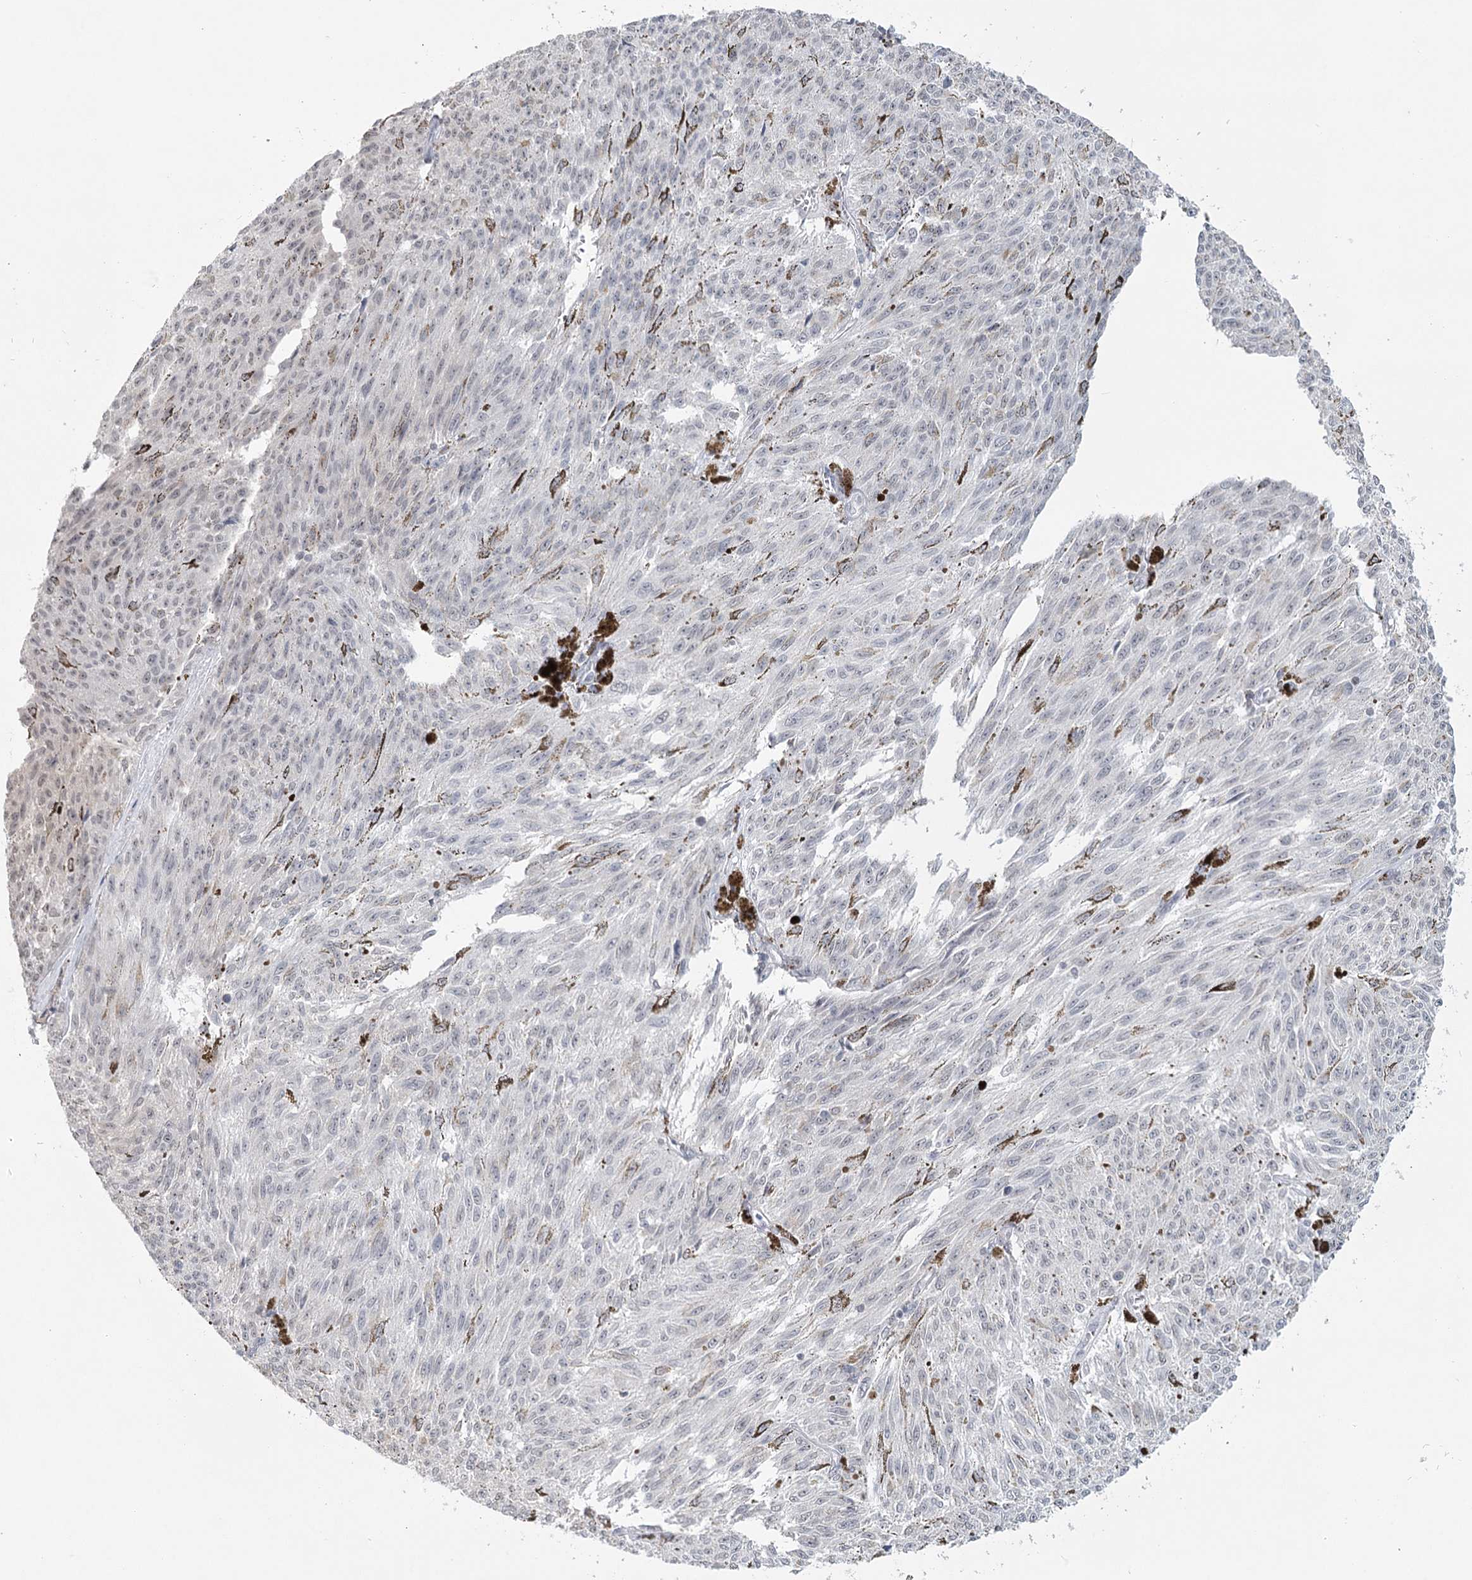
{"staining": {"intensity": "negative", "quantity": "none", "location": "none"}, "tissue": "melanoma", "cell_type": "Tumor cells", "image_type": "cancer", "snomed": [{"axis": "morphology", "description": "Malignant melanoma, NOS"}, {"axis": "topography", "description": "Skin"}], "caption": "Micrograph shows no protein staining in tumor cells of malignant melanoma tissue.", "gene": "TMEM70", "patient": {"sex": "female", "age": 72}}